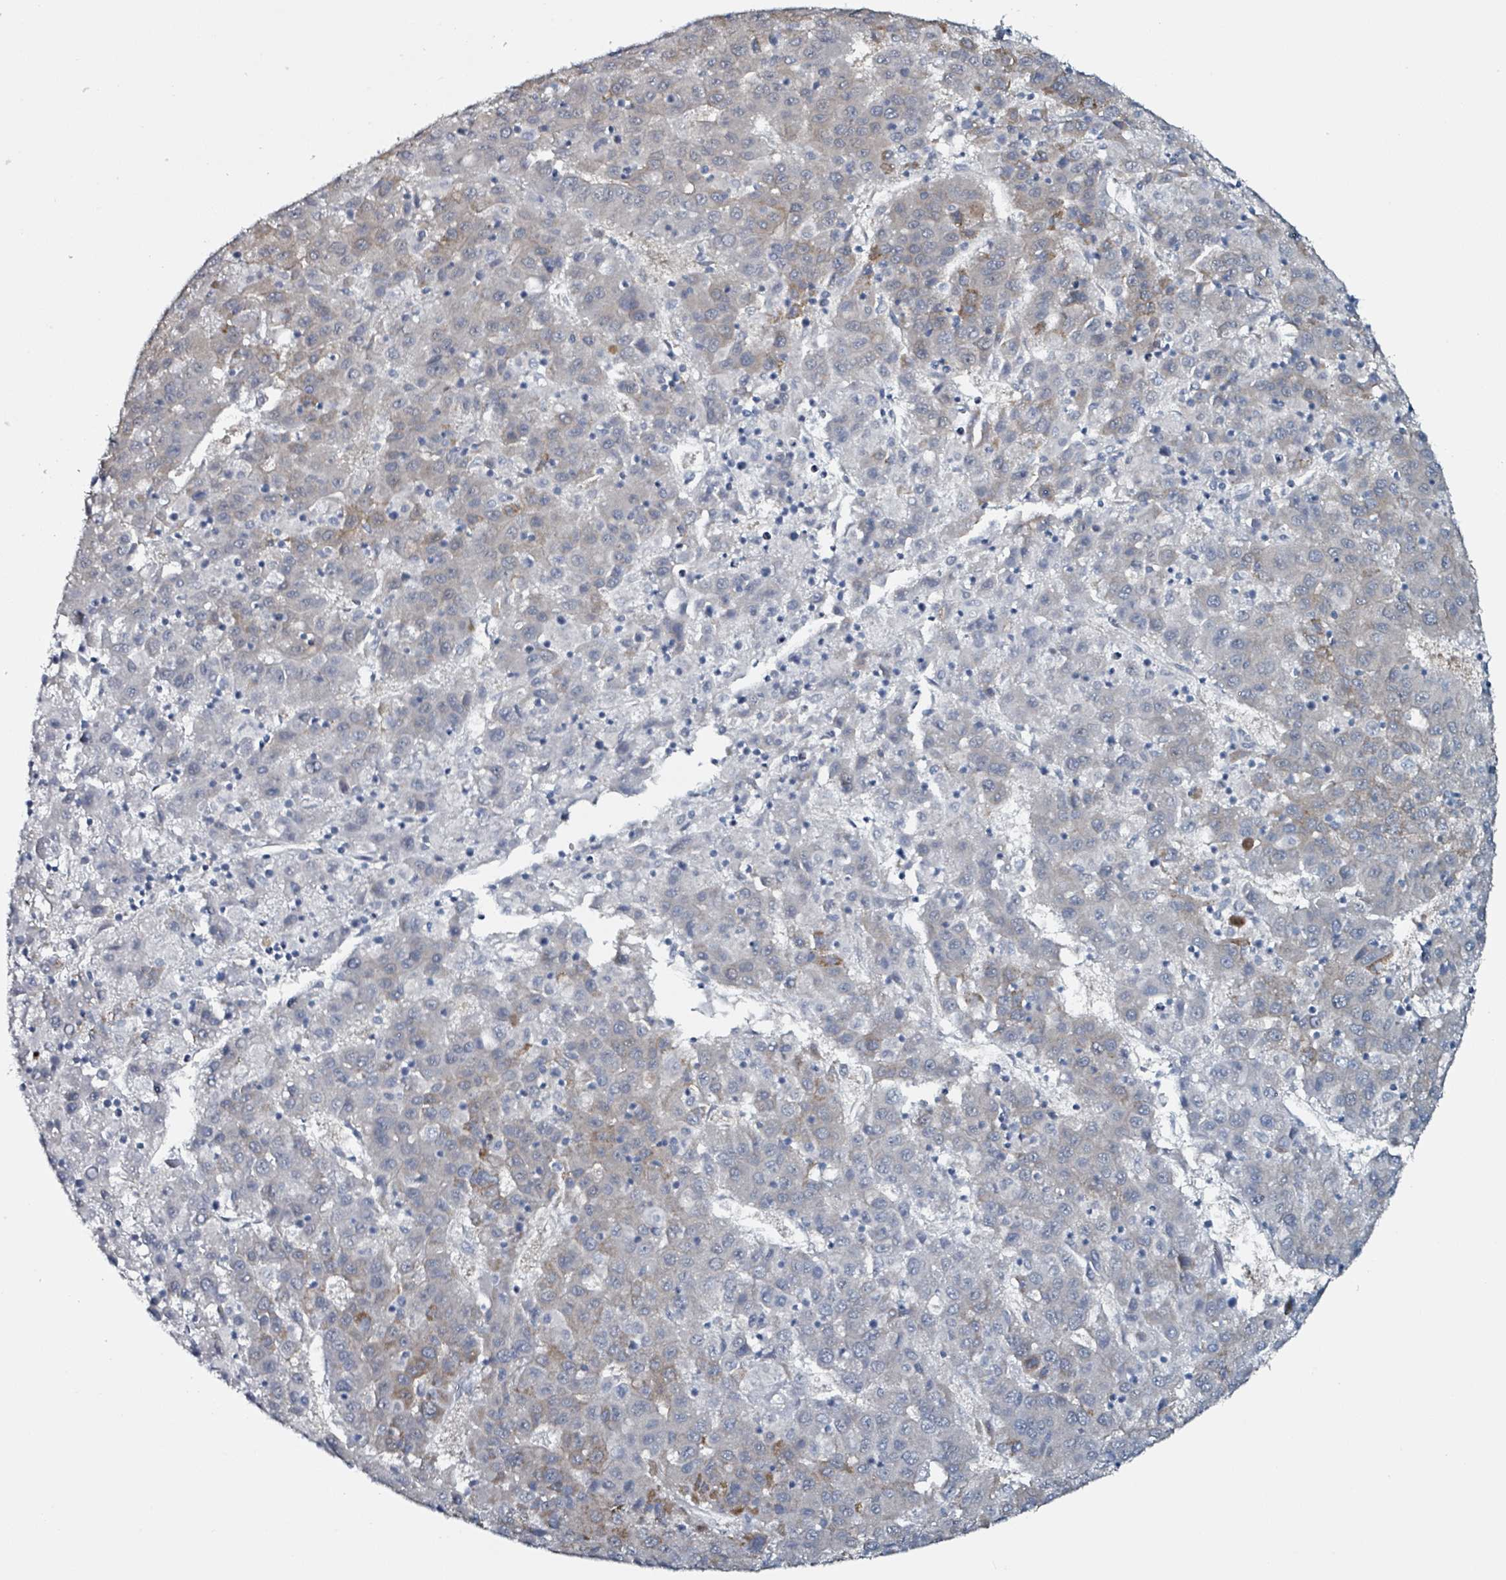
{"staining": {"intensity": "weak", "quantity": "<25%", "location": "cytoplasmic/membranous"}, "tissue": "liver cancer", "cell_type": "Tumor cells", "image_type": "cancer", "snomed": [{"axis": "morphology", "description": "Carcinoma, Hepatocellular, NOS"}, {"axis": "topography", "description": "Liver"}], "caption": "Photomicrograph shows no significant protein expression in tumor cells of hepatocellular carcinoma (liver).", "gene": "B3GAT3", "patient": {"sex": "female", "age": 53}}